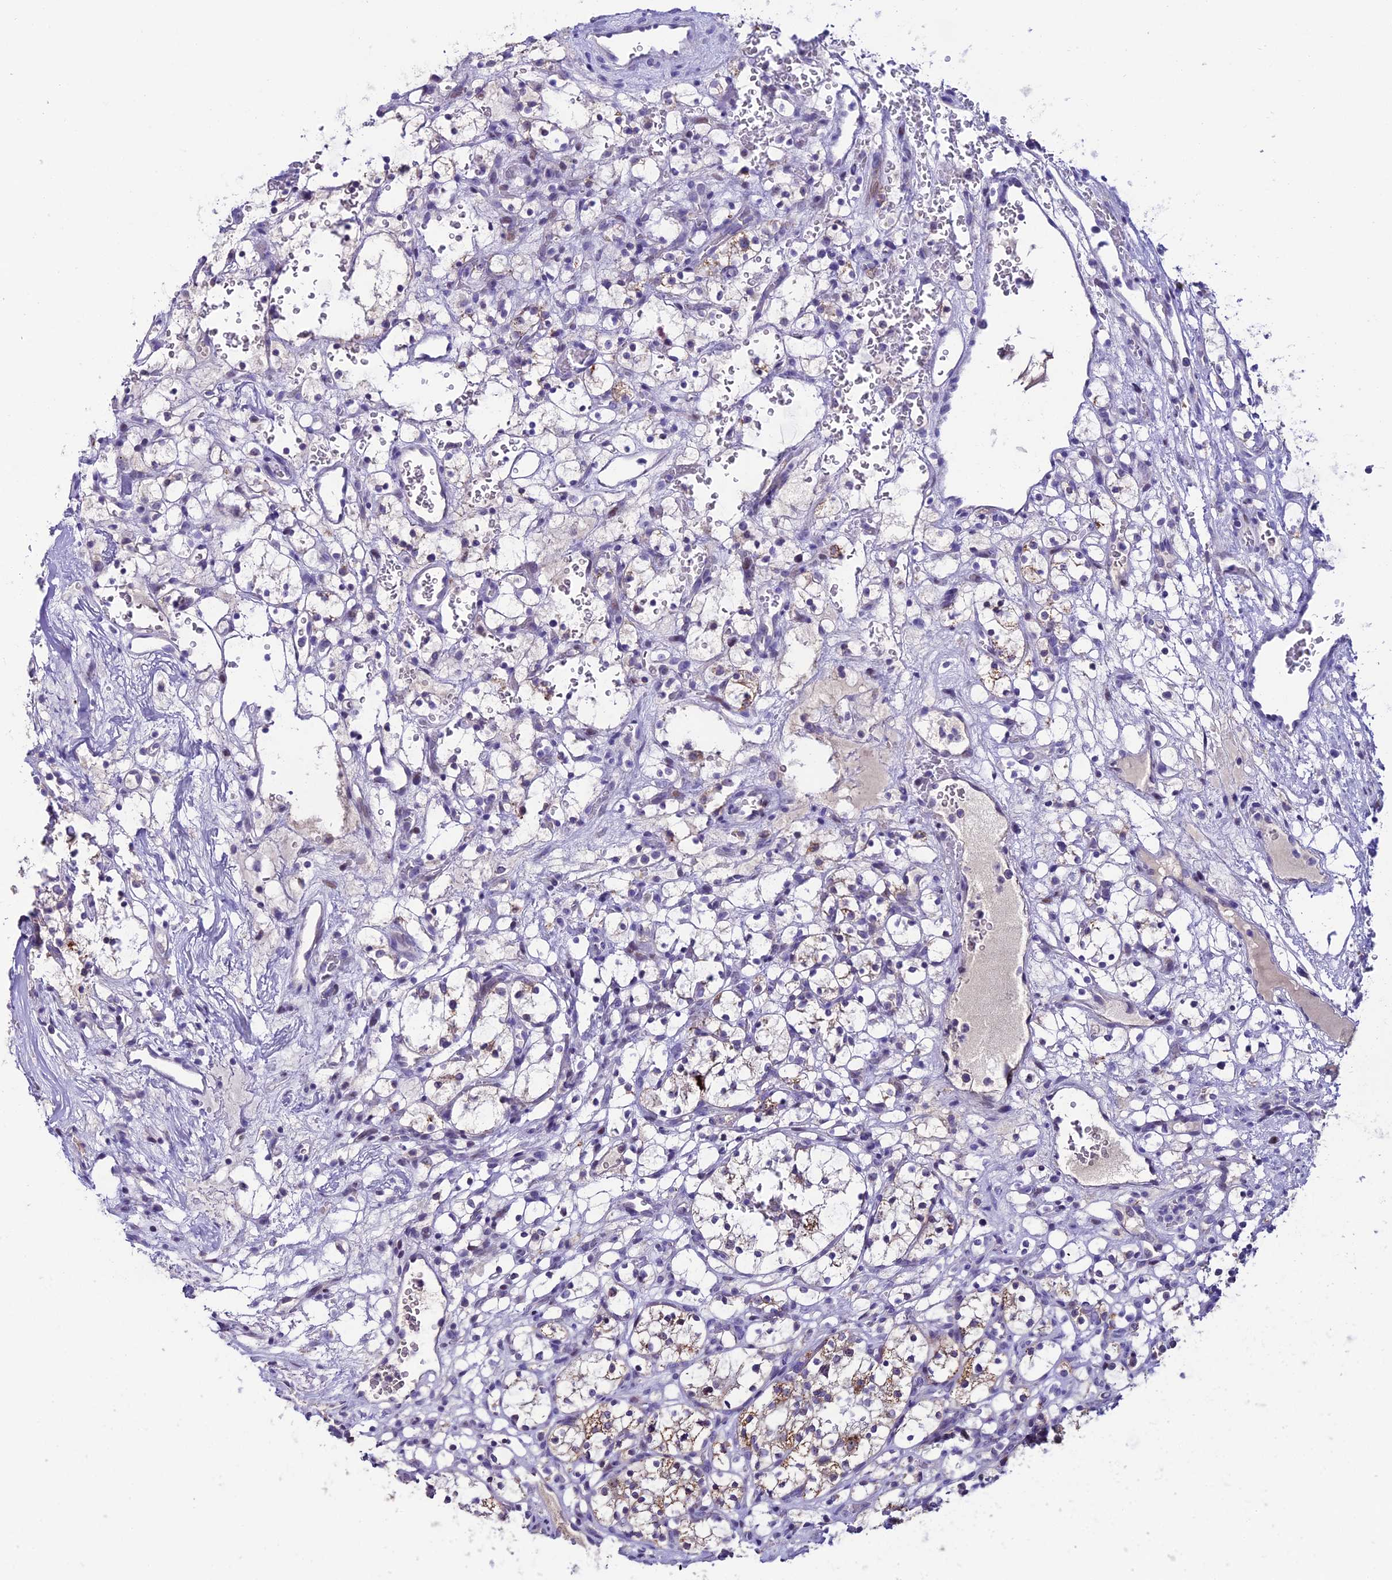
{"staining": {"intensity": "moderate", "quantity": "<25%", "location": "cytoplasmic/membranous"}, "tissue": "renal cancer", "cell_type": "Tumor cells", "image_type": "cancer", "snomed": [{"axis": "morphology", "description": "Adenocarcinoma, NOS"}, {"axis": "topography", "description": "Kidney"}], "caption": "Tumor cells display moderate cytoplasmic/membranous staining in about <25% of cells in adenocarcinoma (renal).", "gene": "SLC10A1", "patient": {"sex": "female", "age": 69}}